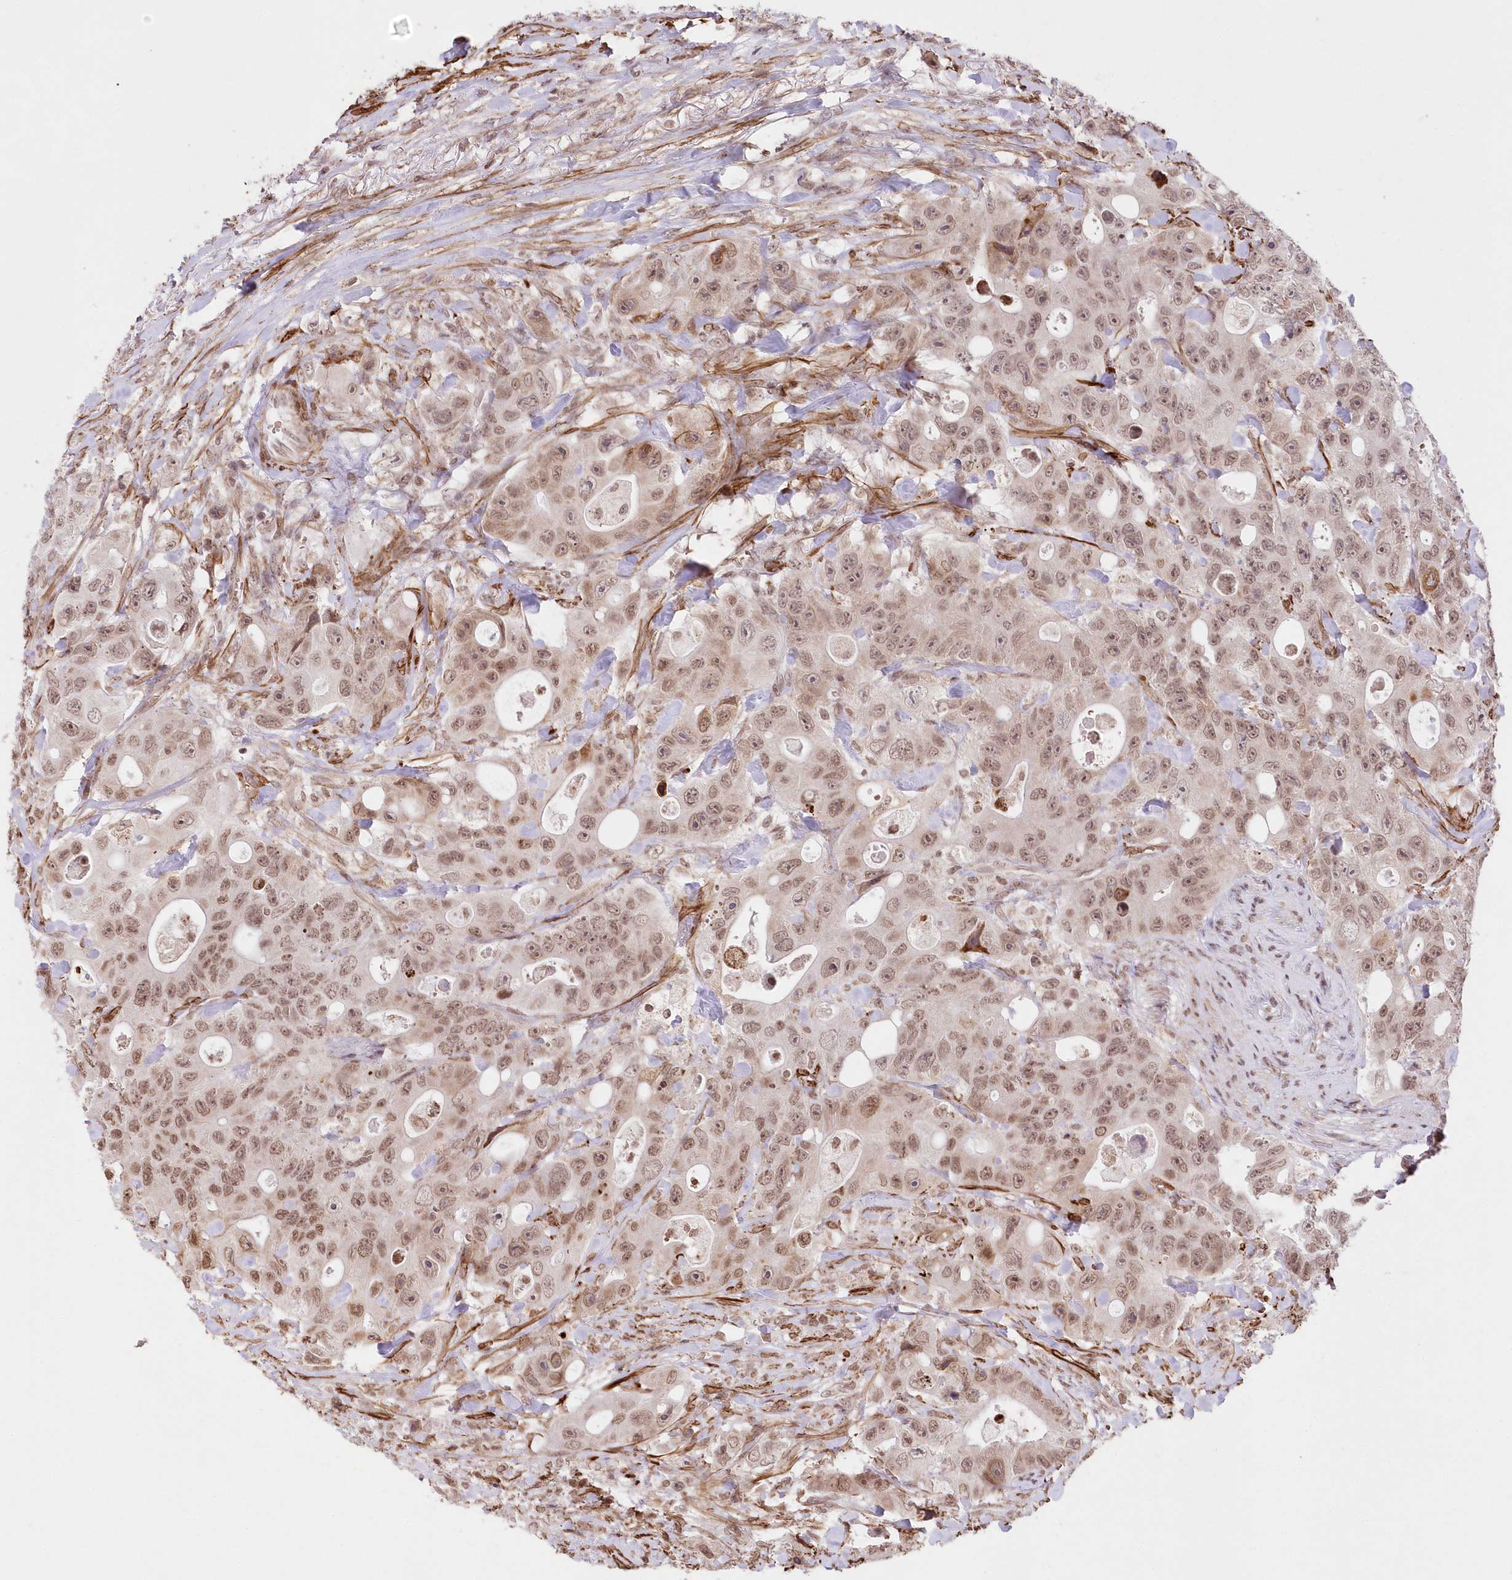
{"staining": {"intensity": "moderate", "quantity": "25%-75%", "location": "cytoplasmic/membranous,nuclear"}, "tissue": "colorectal cancer", "cell_type": "Tumor cells", "image_type": "cancer", "snomed": [{"axis": "morphology", "description": "Adenocarcinoma, NOS"}, {"axis": "topography", "description": "Colon"}], "caption": "Colorectal cancer (adenocarcinoma) was stained to show a protein in brown. There is medium levels of moderate cytoplasmic/membranous and nuclear expression in approximately 25%-75% of tumor cells. The staining was performed using DAB (3,3'-diaminobenzidine) to visualize the protein expression in brown, while the nuclei were stained in blue with hematoxylin (Magnification: 20x).", "gene": "RBM27", "patient": {"sex": "female", "age": 46}}